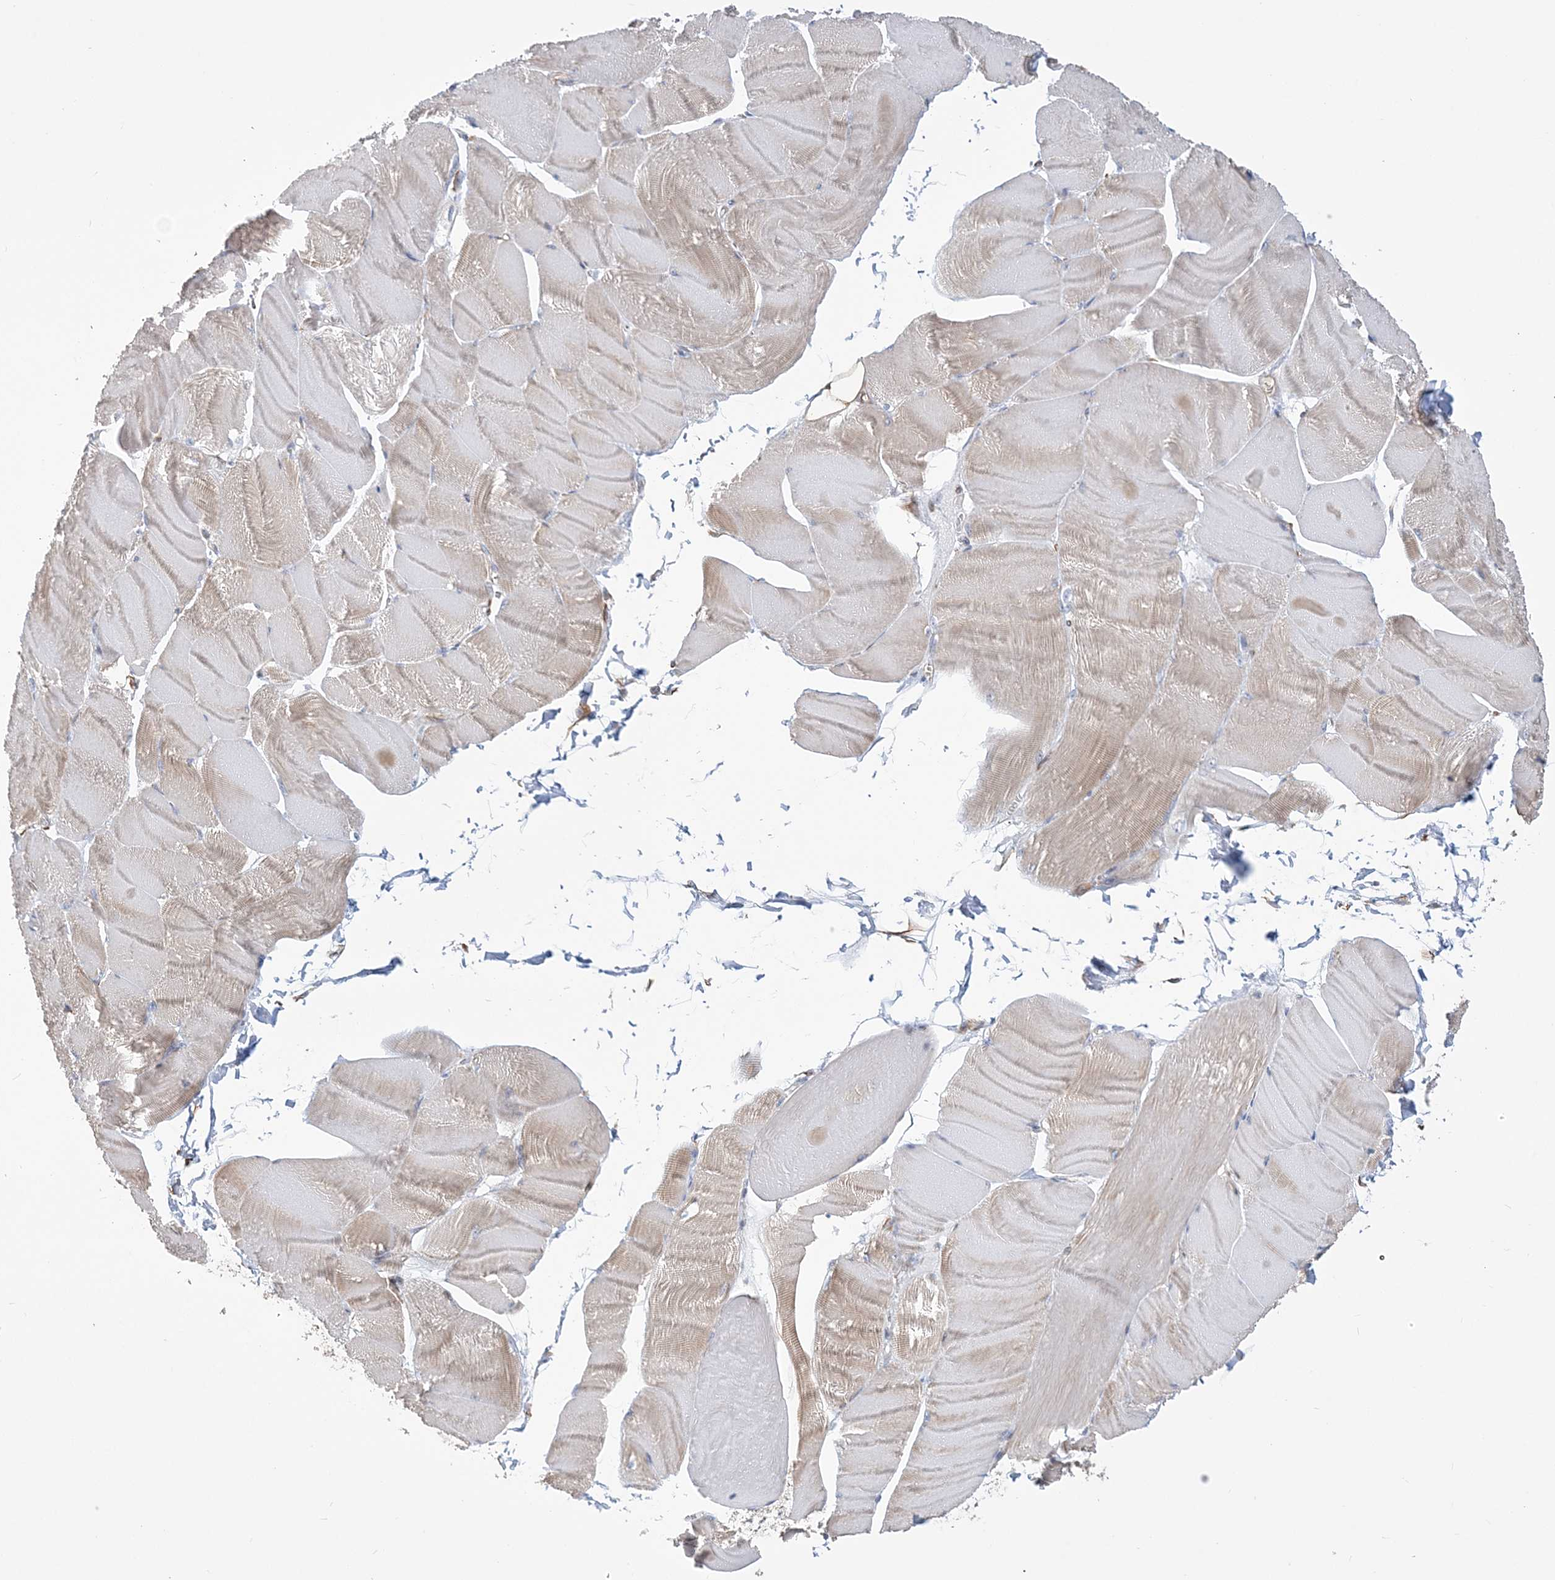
{"staining": {"intensity": "weak", "quantity": "25%-75%", "location": "cytoplasmic/membranous"}, "tissue": "skeletal muscle", "cell_type": "Myocytes", "image_type": "normal", "snomed": [{"axis": "morphology", "description": "Normal tissue, NOS"}, {"axis": "morphology", "description": "Basal cell carcinoma"}, {"axis": "topography", "description": "Skeletal muscle"}], "caption": "IHC (DAB (3,3'-diaminobenzidine)) staining of normal human skeletal muscle shows weak cytoplasmic/membranous protein positivity in about 25%-75% of myocytes.", "gene": "ZNF821", "patient": {"sex": "female", "age": 64}}